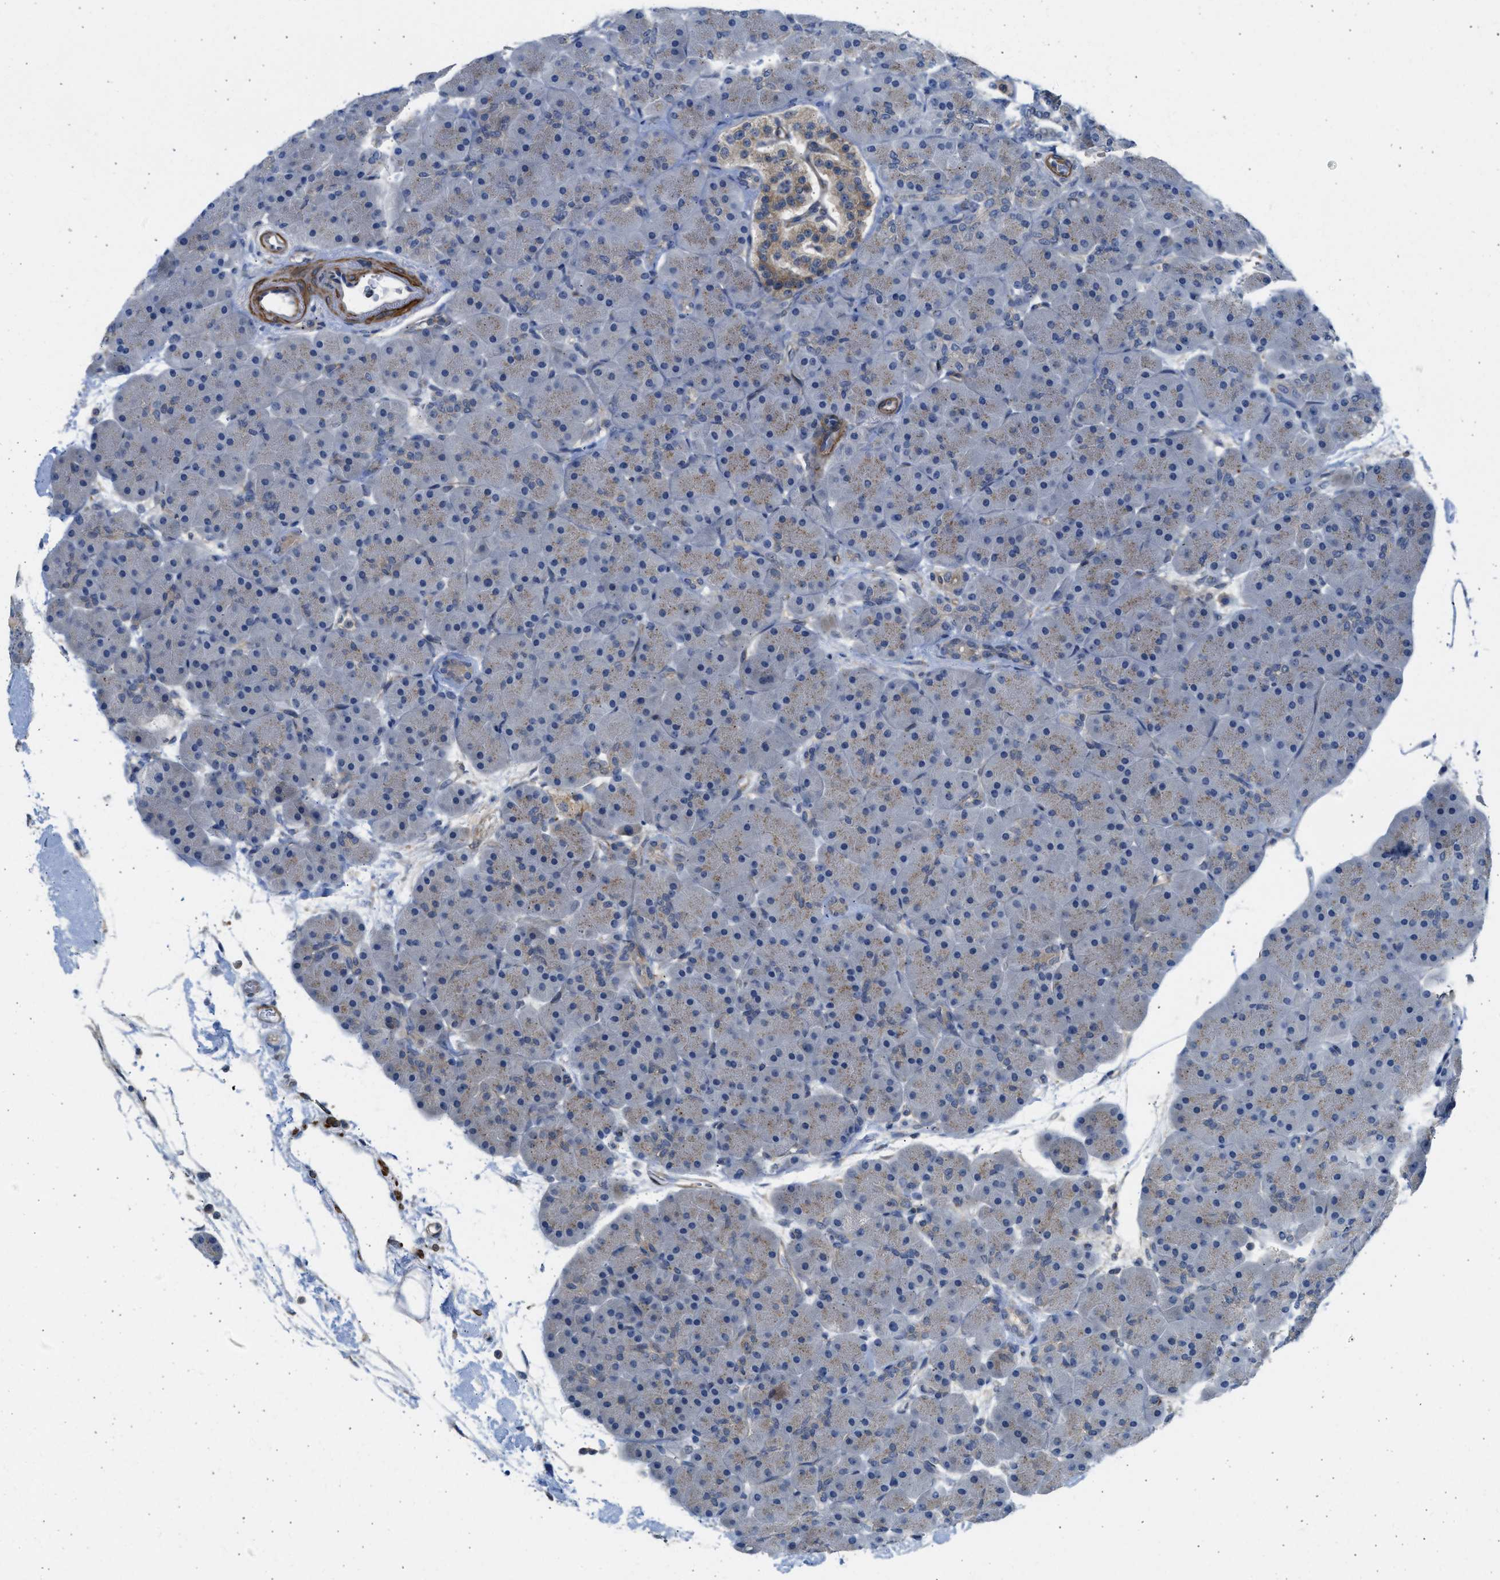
{"staining": {"intensity": "moderate", "quantity": "<25%", "location": "cytoplasmic/membranous"}, "tissue": "pancreas", "cell_type": "Exocrine glandular cells", "image_type": "normal", "snomed": [{"axis": "morphology", "description": "Normal tissue, NOS"}, {"axis": "topography", "description": "Pancreas"}], "caption": "An immunohistochemistry (IHC) image of benign tissue is shown. Protein staining in brown labels moderate cytoplasmic/membranous positivity in pancreas within exocrine glandular cells. The staining is performed using DAB (3,3'-diaminobenzidine) brown chromogen to label protein expression. The nuclei are counter-stained blue using hematoxylin.", "gene": "PCNX3", "patient": {"sex": "male", "age": 66}}